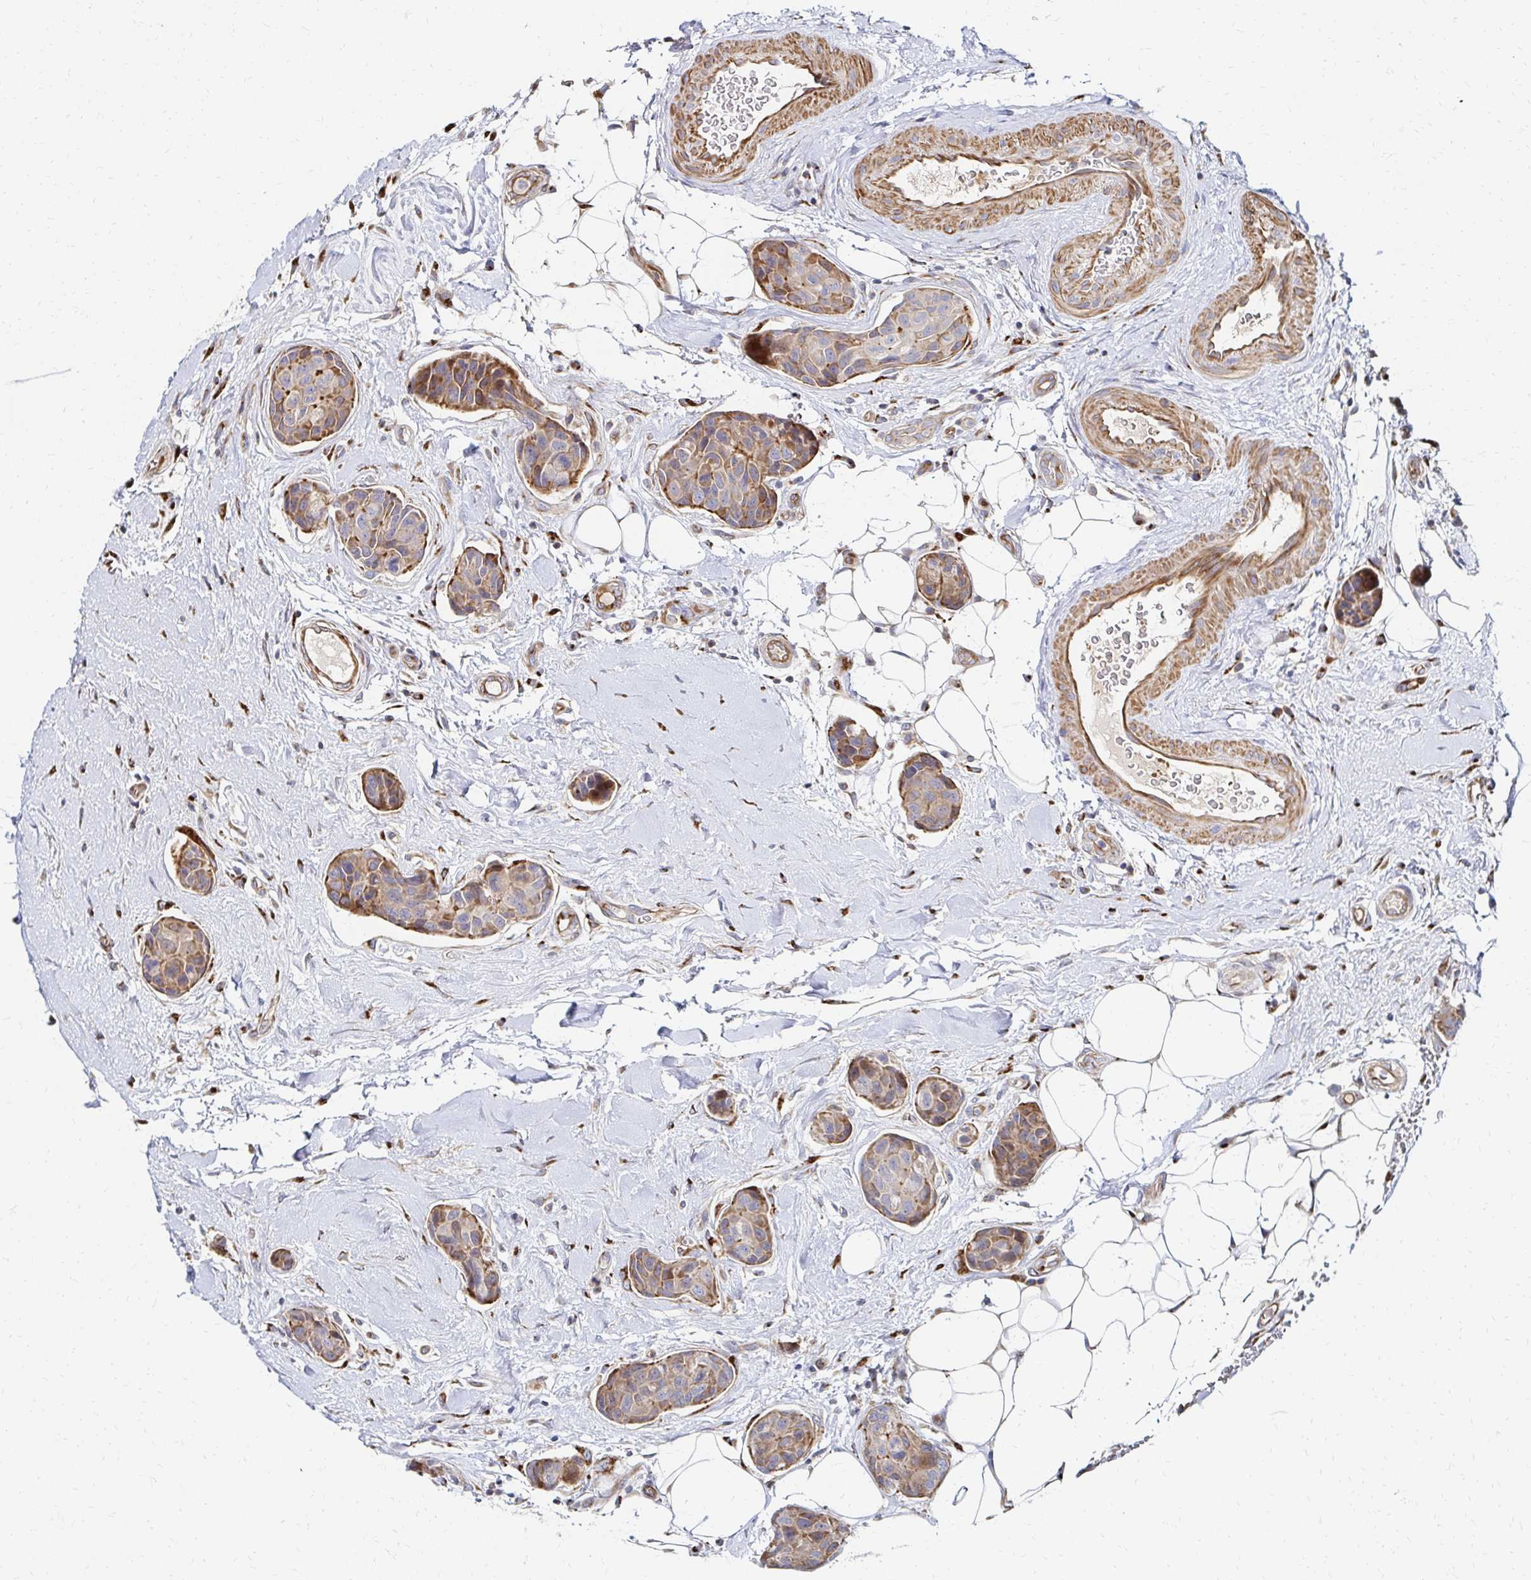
{"staining": {"intensity": "moderate", "quantity": ">75%", "location": "cytoplasmic/membranous"}, "tissue": "breast cancer", "cell_type": "Tumor cells", "image_type": "cancer", "snomed": [{"axis": "morphology", "description": "Duct carcinoma"}, {"axis": "topography", "description": "Breast"}, {"axis": "topography", "description": "Lymph node"}], "caption": "Immunohistochemistry (IHC) histopathology image of breast cancer (infiltrating ductal carcinoma) stained for a protein (brown), which exhibits medium levels of moderate cytoplasmic/membranous positivity in approximately >75% of tumor cells.", "gene": "MAN1A1", "patient": {"sex": "female", "age": 80}}